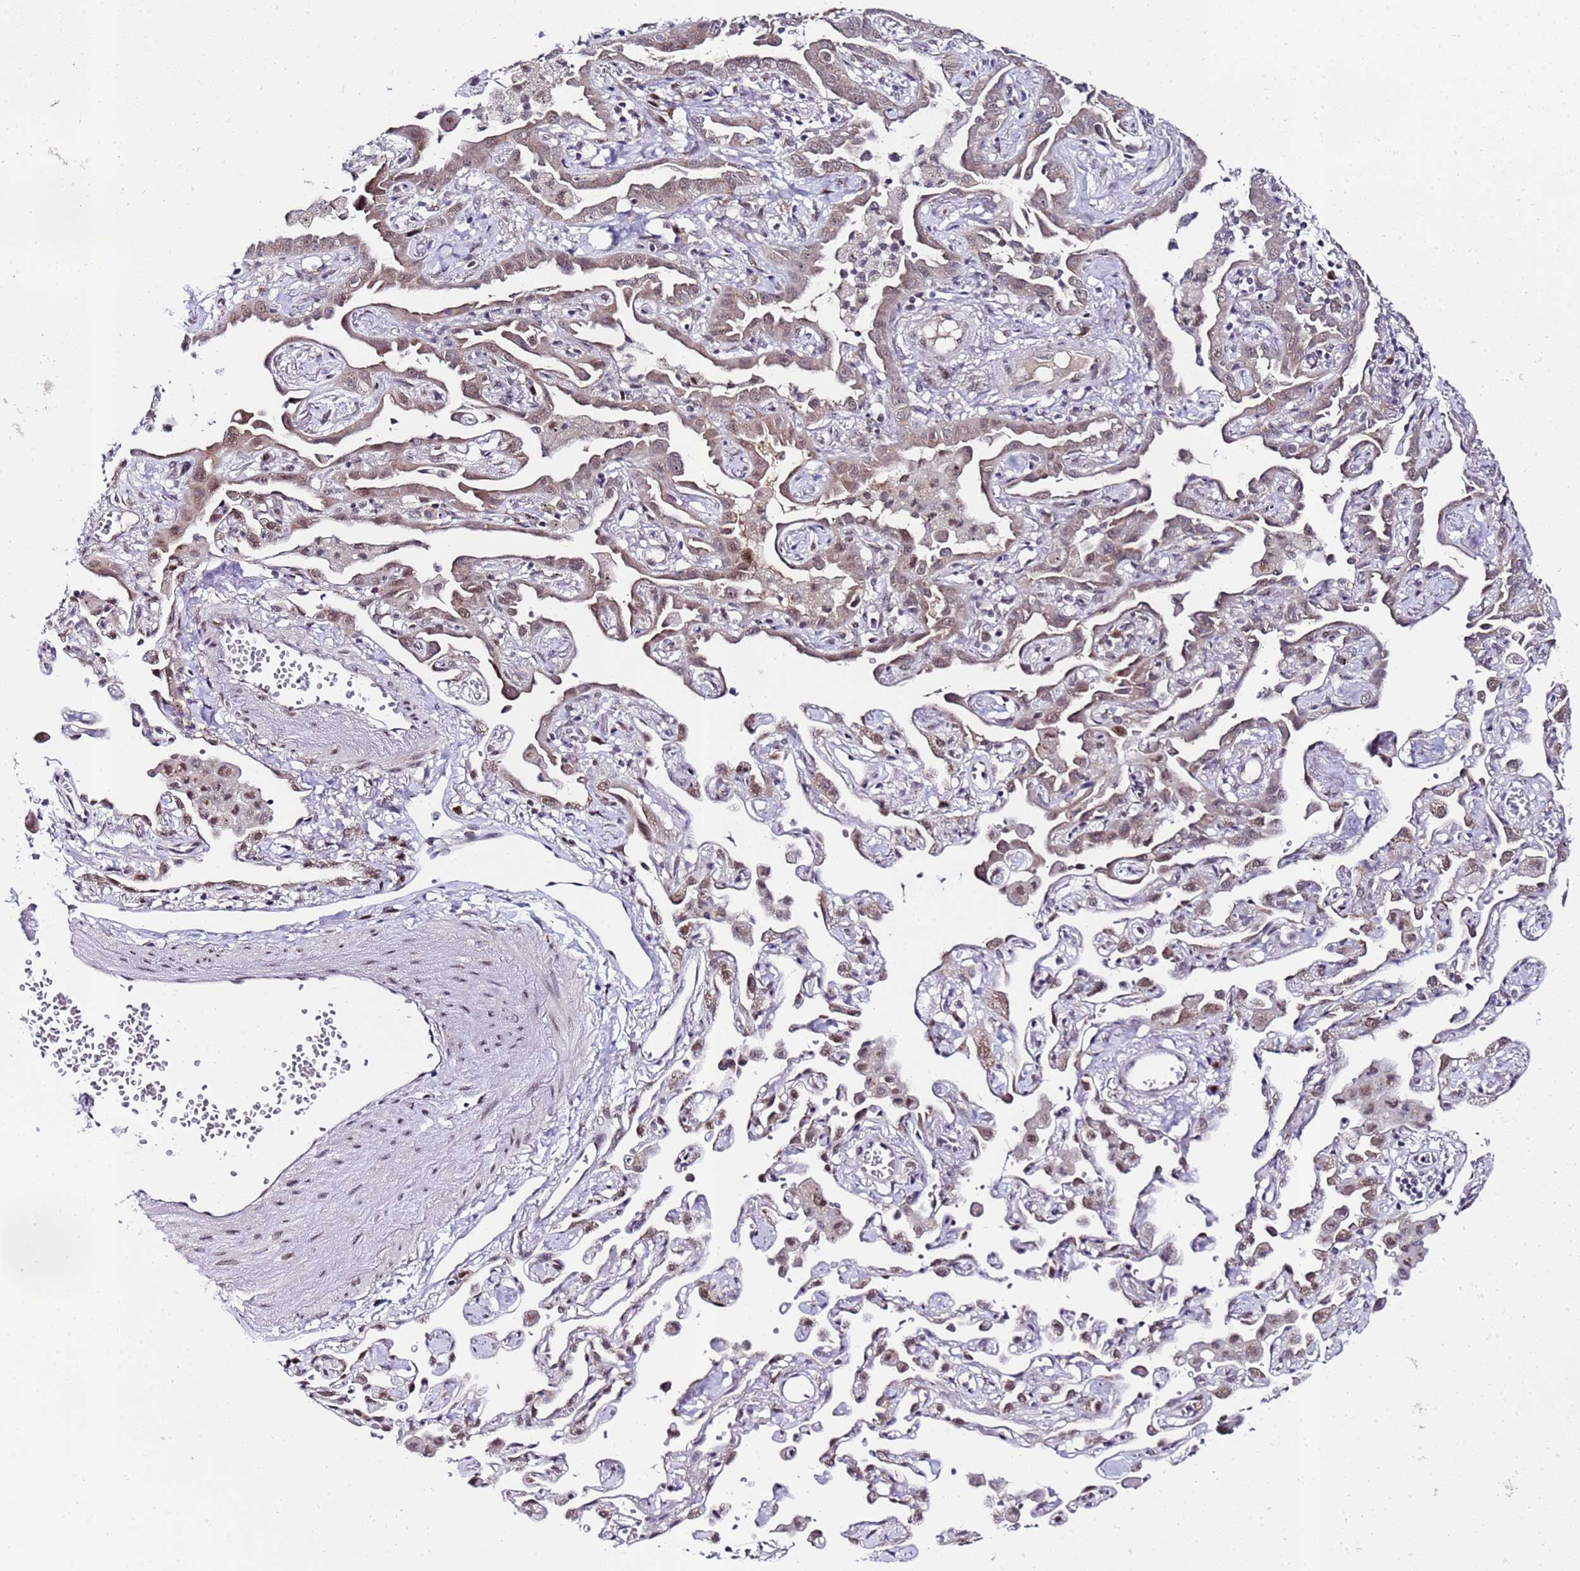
{"staining": {"intensity": "weak", "quantity": ">75%", "location": "cytoplasmic/membranous,nuclear"}, "tissue": "lung cancer", "cell_type": "Tumor cells", "image_type": "cancer", "snomed": [{"axis": "morphology", "description": "Adenocarcinoma, NOS"}, {"axis": "topography", "description": "Lung"}], "caption": "The histopathology image exhibits staining of lung adenocarcinoma, revealing weak cytoplasmic/membranous and nuclear protein positivity (brown color) within tumor cells.", "gene": "C19orf47", "patient": {"sex": "male", "age": 67}}